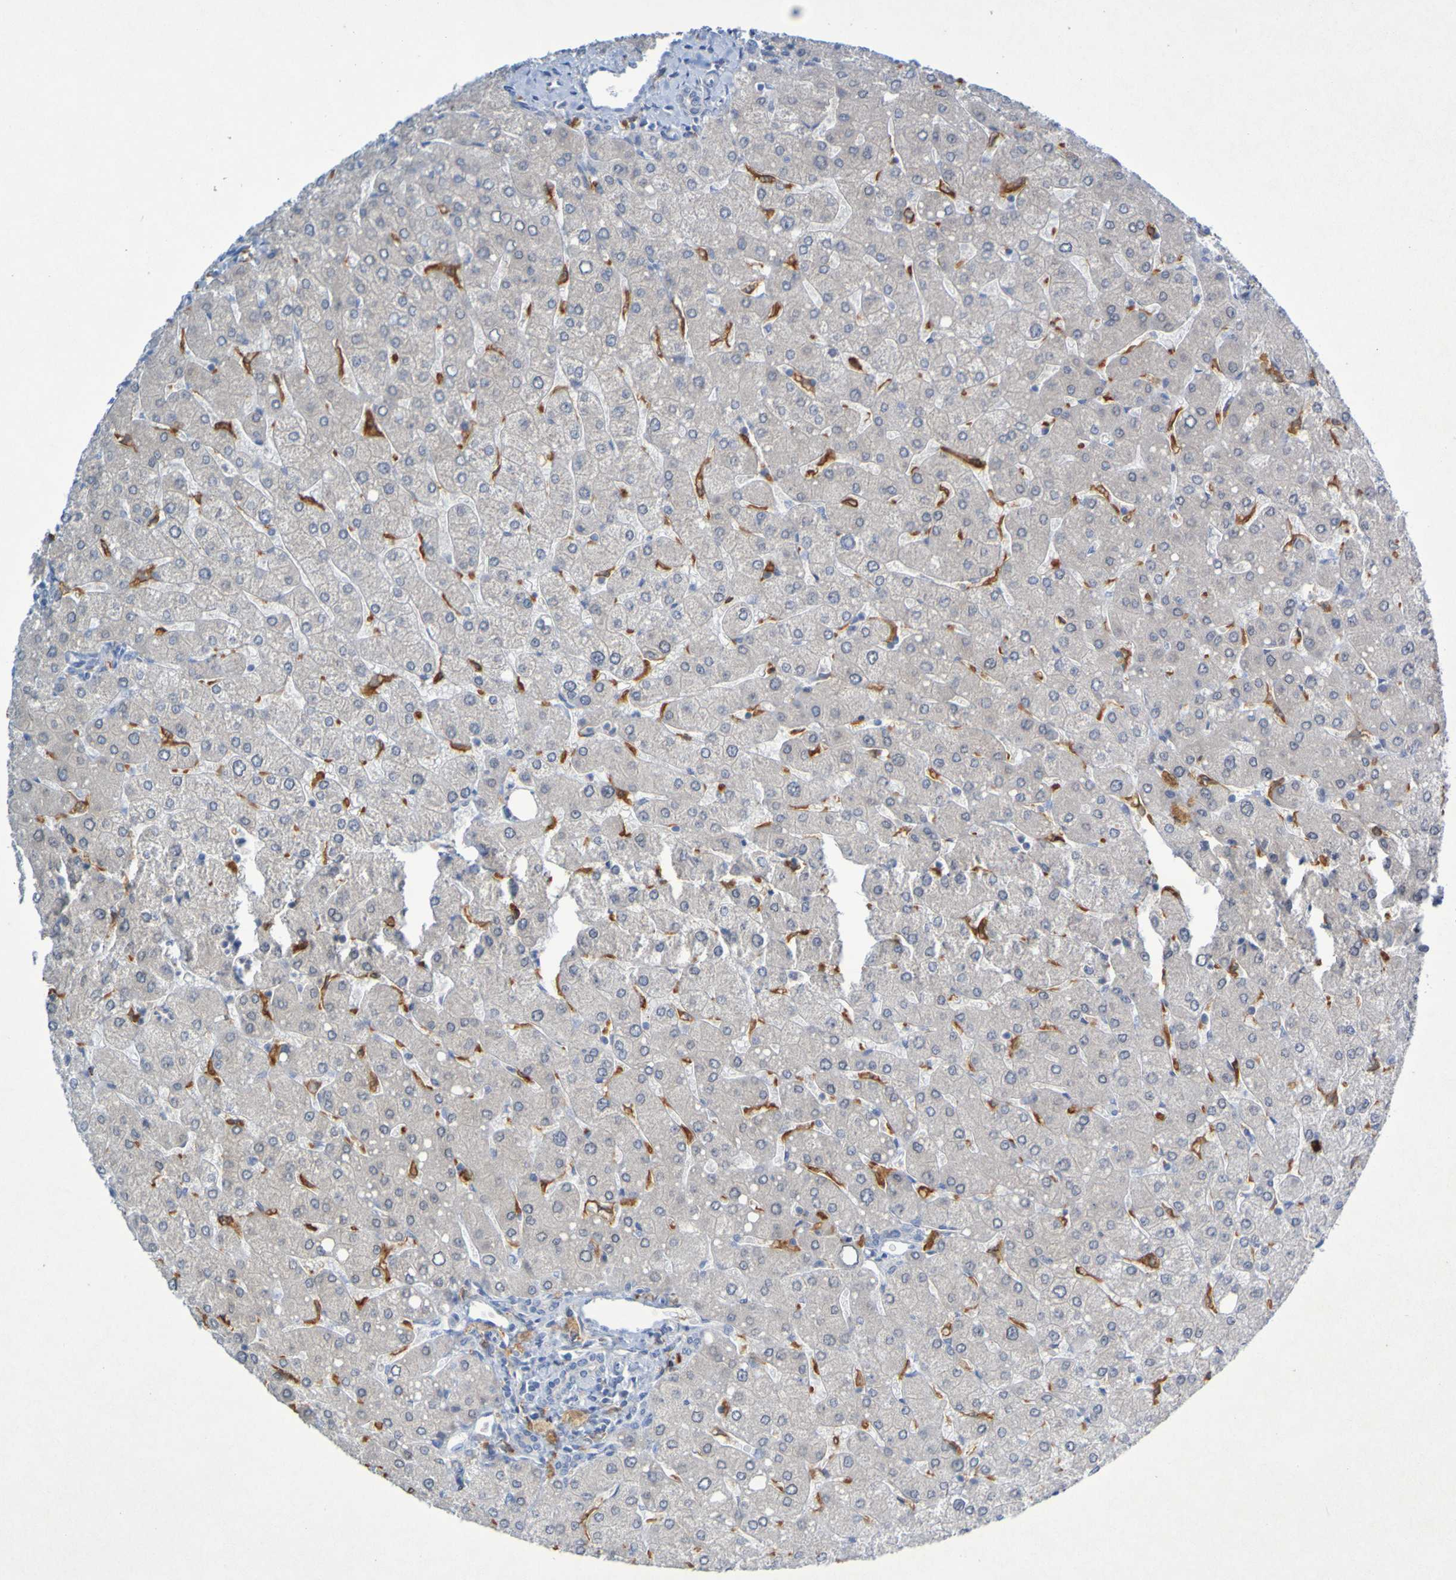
{"staining": {"intensity": "negative", "quantity": "none", "location": "none"}, "tissue": "liver", "cell_type": "Cholangiocytes", "image_type": "normal", "snomed": [{"axis": "morphology", "description": "Normal tissue, NOS"}, {"axis": "topography", "description": "Liver"}], "caption": "The histopathology image shows no significant staining in cholangiocytes of liver. (Stains: DAB immunohistochemistry (IHC) with hematoxylin counter stain, Microscopy: brightfield microscopy at high magnification).", "gene": "LILRB5", "patient": {"sex": "male", "age": 55}}